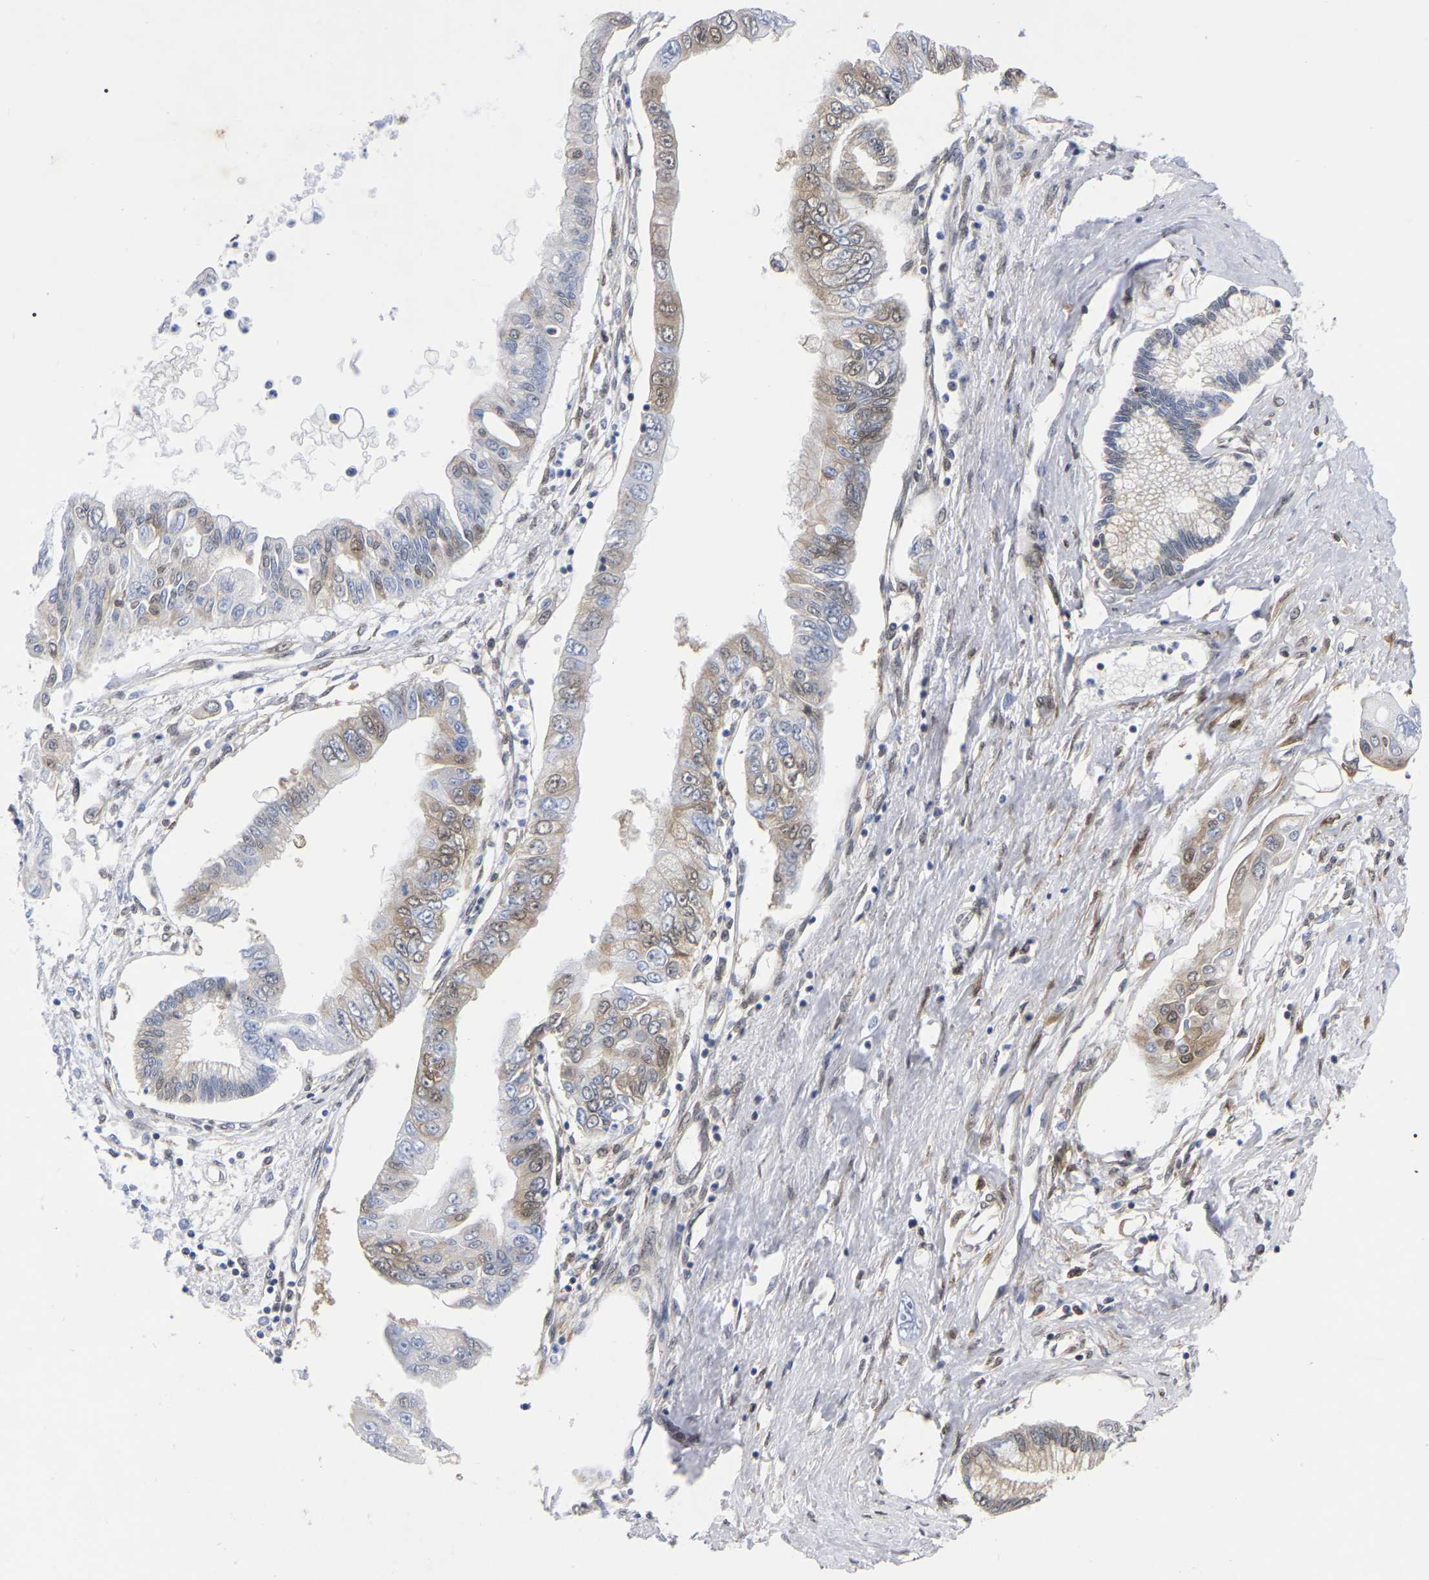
{"staining": {"intensity": "weak", "quantity": "25%-75%", "location": "cytoplasmic/membranous,nuclear"}, "tissue": "pancreatic cancer", "cell_type": "Tumor cells", "image_type": "cancer", "snomed": [{"axis": "morphology", "description": "Adenocarcinoma, NOS"}, {"axis": "topography", "description": "Pancreas"}], "caption": "Pancreatic adenocarcinoma stained with a protein marker demonstrates weak staining in tumor cells.", "gene": "UBE4B", "patient": {"sex": "female", "age": 77}}